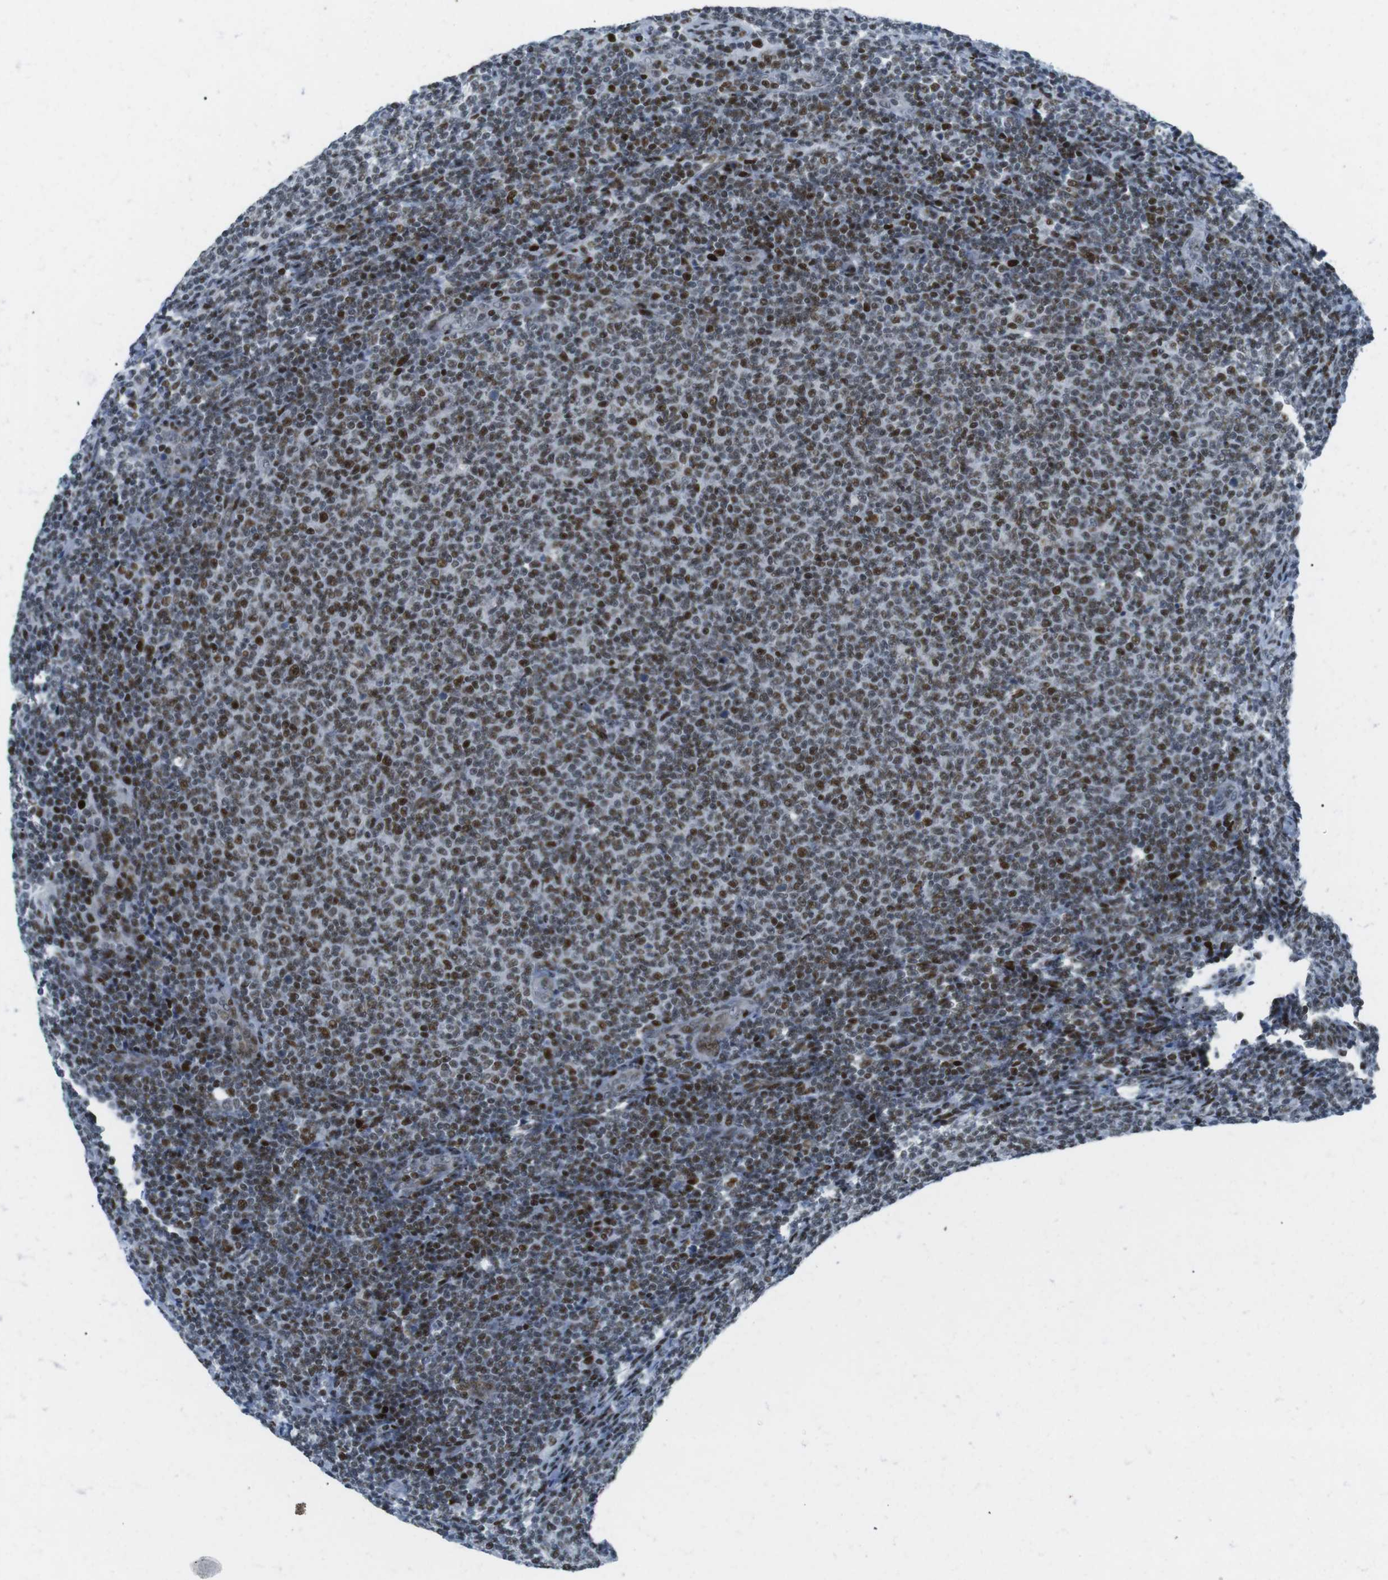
{"staining": {"intensity": "strong", "quantity": ">75%", "location": "nuclear"}, "tissue": "lymphoma", "cell_type": "Tumor cells", "image_type": "cancer", "snomed": [{"axis": "morphology", "description": "Malignant lymphoma, non-Hodgkin's type, Low grade"}, {"axis": "topography", "description": "Lymph node"}], "caption": "Lymphoma stained with IHC demonstrates strong nuclear expression in about >75% of tumor cells.", "gene": "ARID1A", "patient": {"sex": "male", "age": 66}}